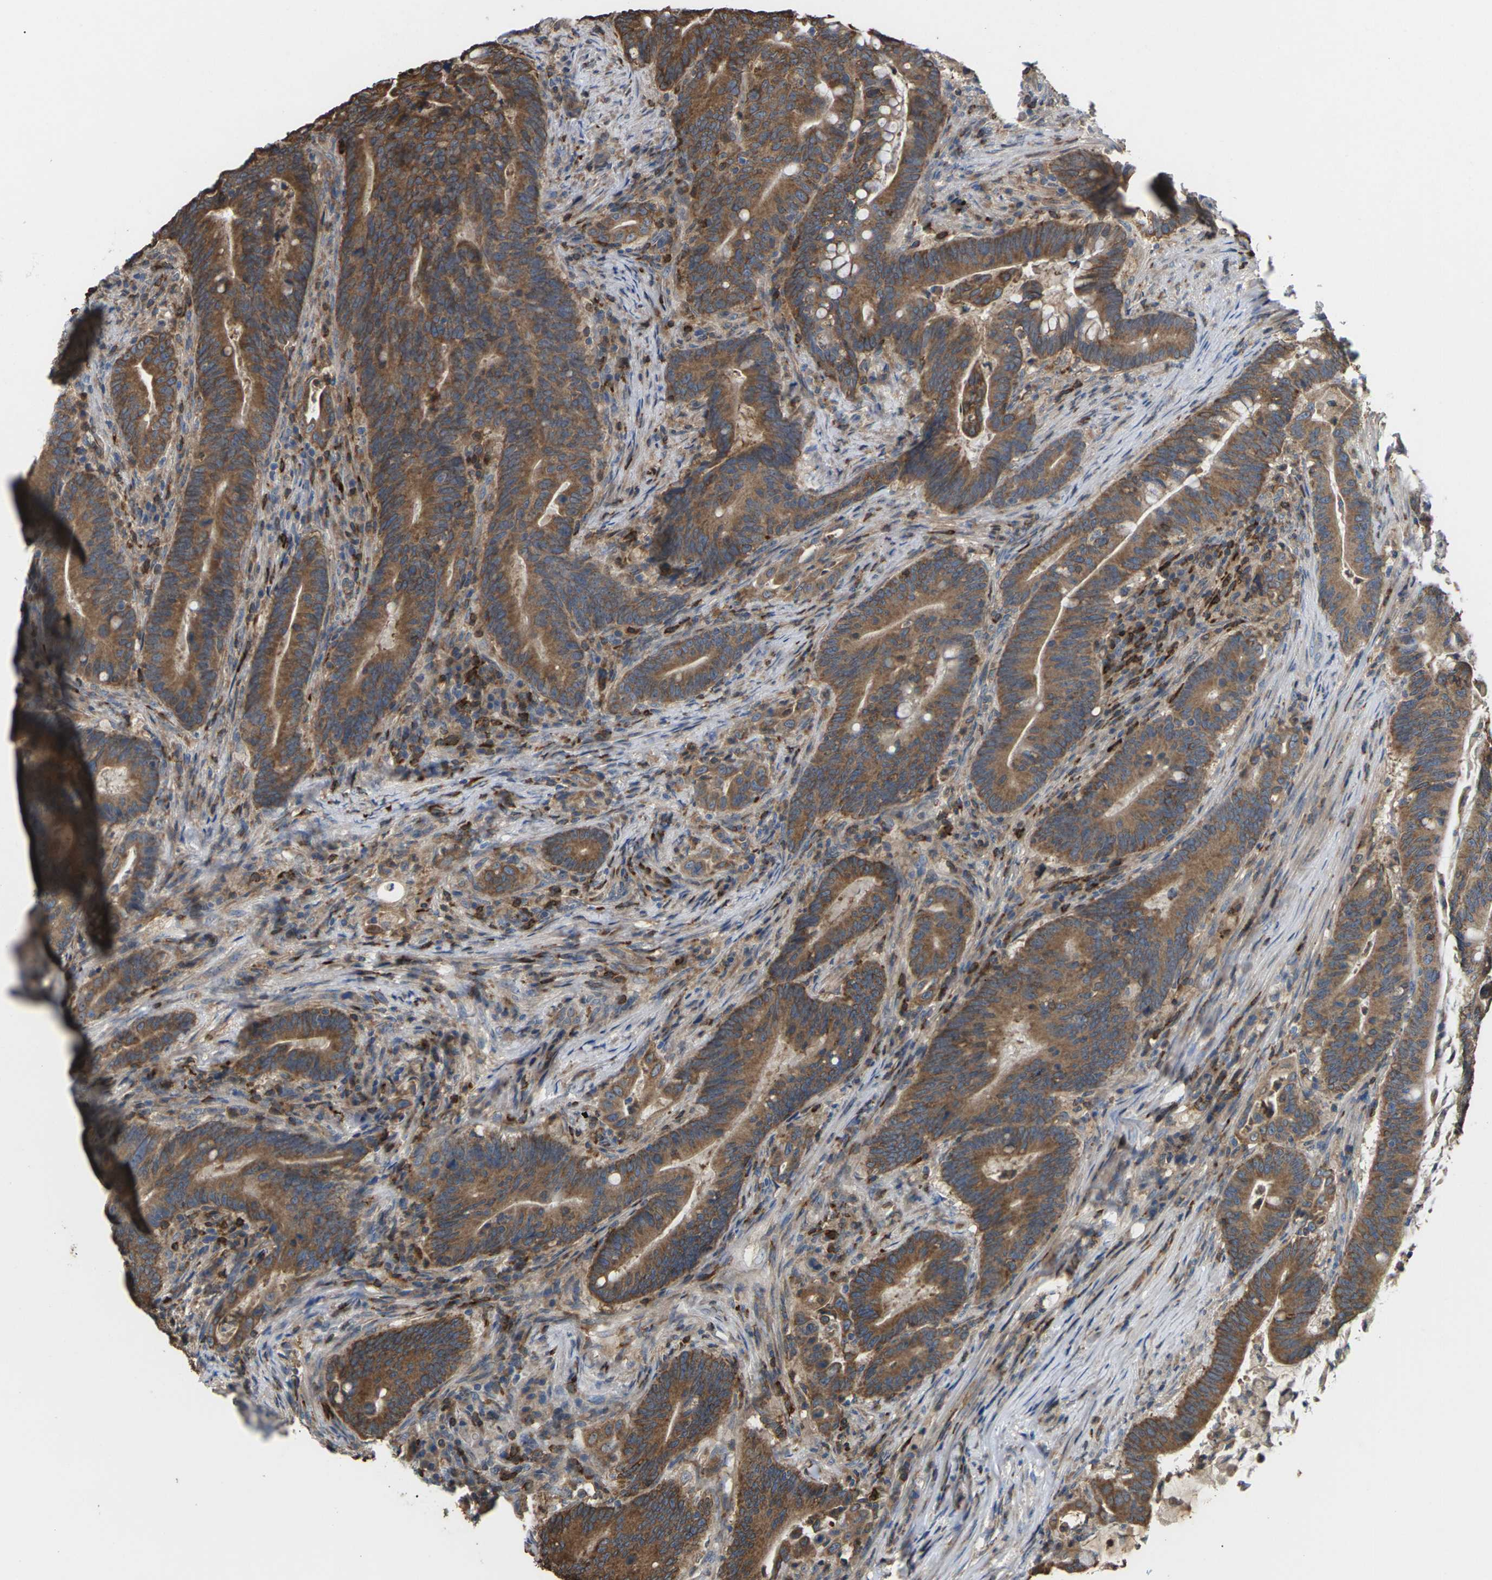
{"staining": {"intensity": "moderate", "quantity": ">75%", "location": "cytoplasmic/membranous"}, "tissue": "colorectal cancer", "cell_type": "Tumor cells", "image_type": "cancer", "snomed": [{"axis": "morphology", "description": "Normal tissue, NOS"}, {"axis": "morphology", "description": "Adenocarcinoma, NOS"}, {"axis": "topography", "description": "Colon"}], "caption": "This micrograph displays immunohistochemistry (IHC) staining of human adenocarcinoma (colorectal), with medium moderate cytoplasmic/membranous expression in about >75% of tumor cells.", "gene": "TIAM1", "patient": {"sex": "female", "age": 66}}